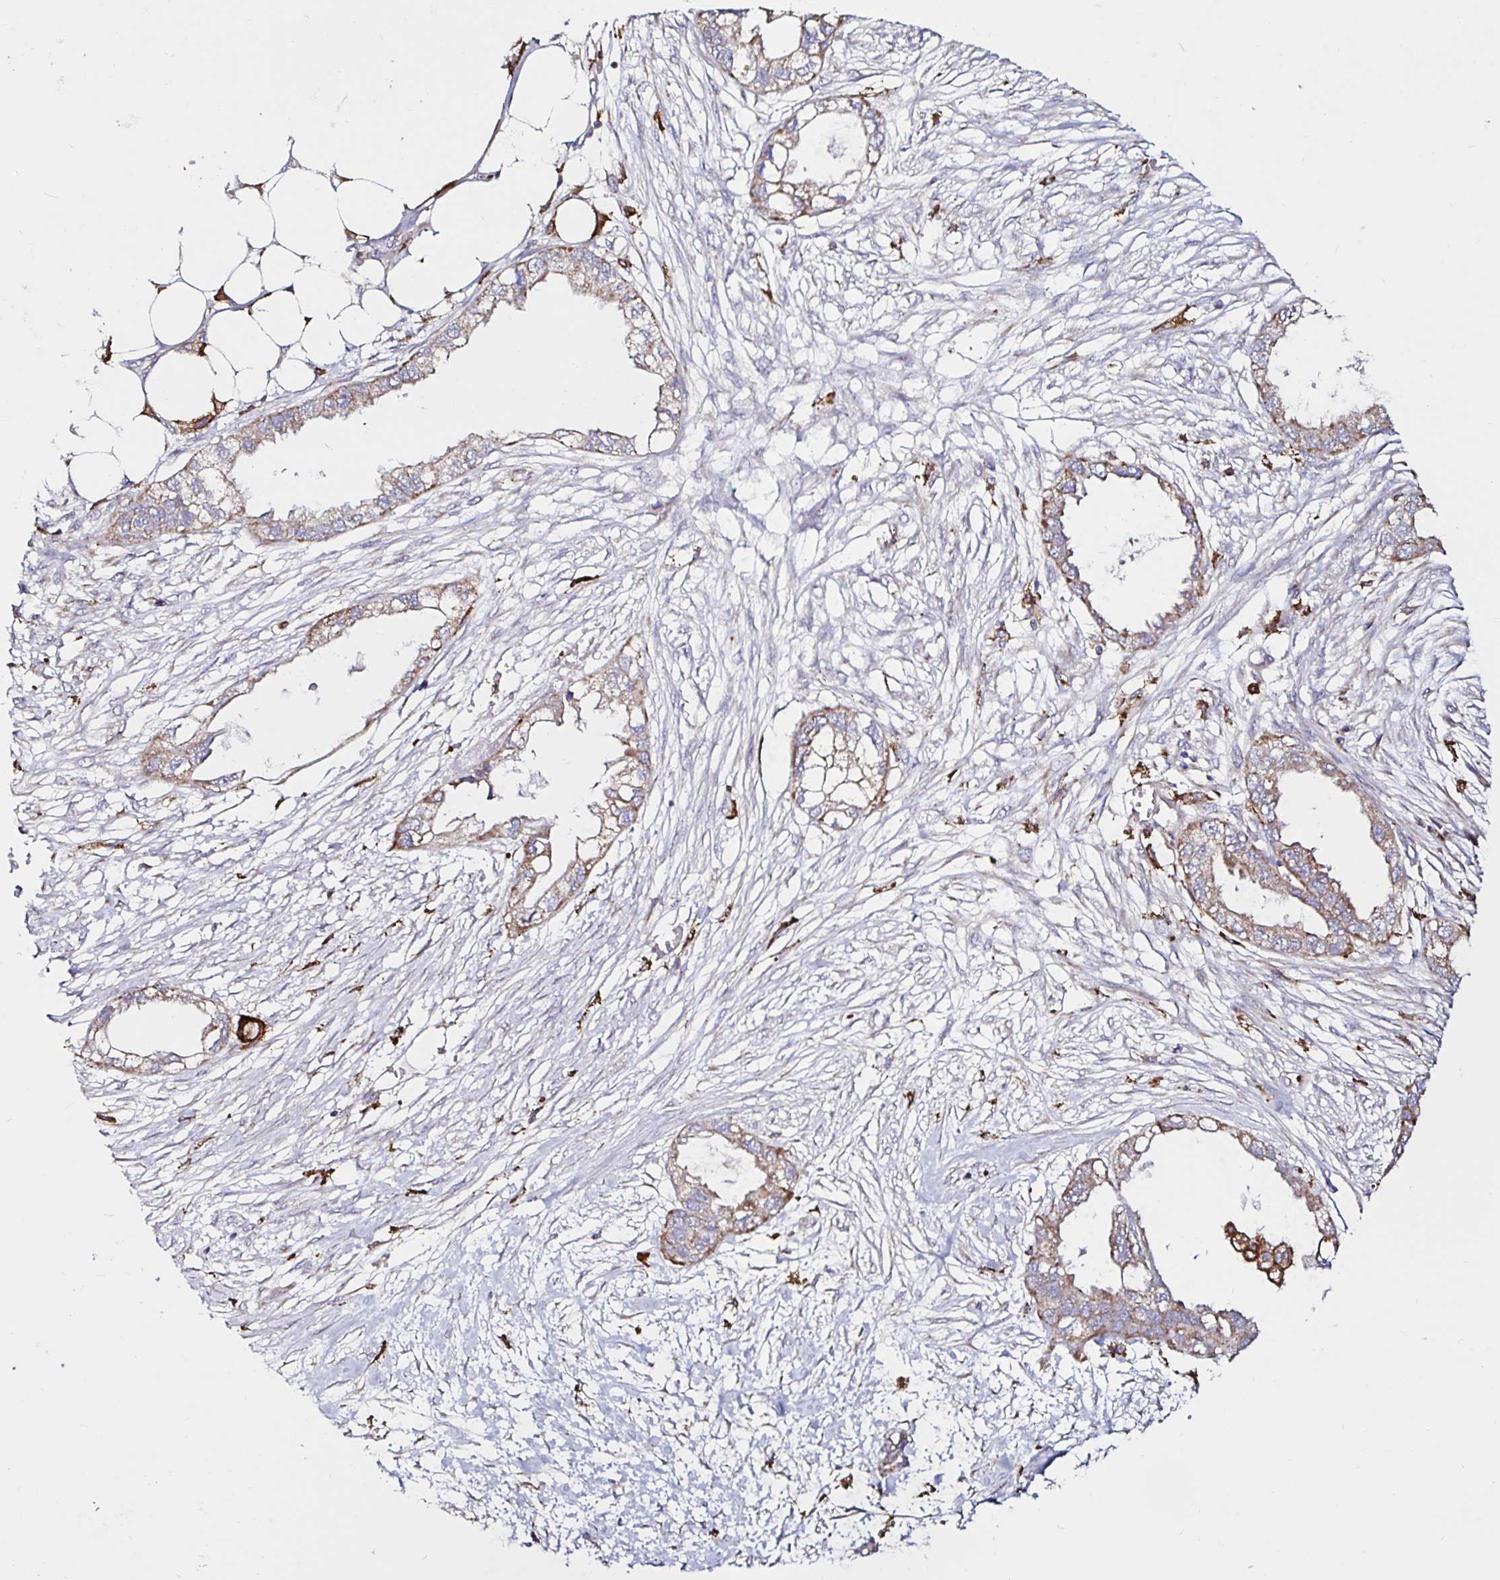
{"staining": {"intensity": "weak", "quantity": "25%-75%", "location": "cytoplasmic/membranous"}, "tissue": "endometrial cancer", "cell_type": "Tumor cells", "image_type": "cancer", "snomed": [{"axis": "morphology", "description": "Adenocarcinoma, NOS"}, {"axis": "morphology", "description": "Adenocarcinoma, metastatic, NOS"}, {"axis": "topography", "description": "Adipose tissue"}, {"axis": "topography", "description": "Endometrium"}], "caption": "Brown immunohistochemical staining in human endometrial cancer (adenocarcinoma) demonstrates weak cytoplasmic/membranous positivity in approximately 25%-75% of tumor cells. The staining was performed using DAB (3,3'-diaminobenzidine) to visualize the protein expression in brown, while the nuclei were stained in blue with hematoxylin (Magnification: 20x).", "gene": "MSR1", "patient": {"sex": "female", "age": 67}}